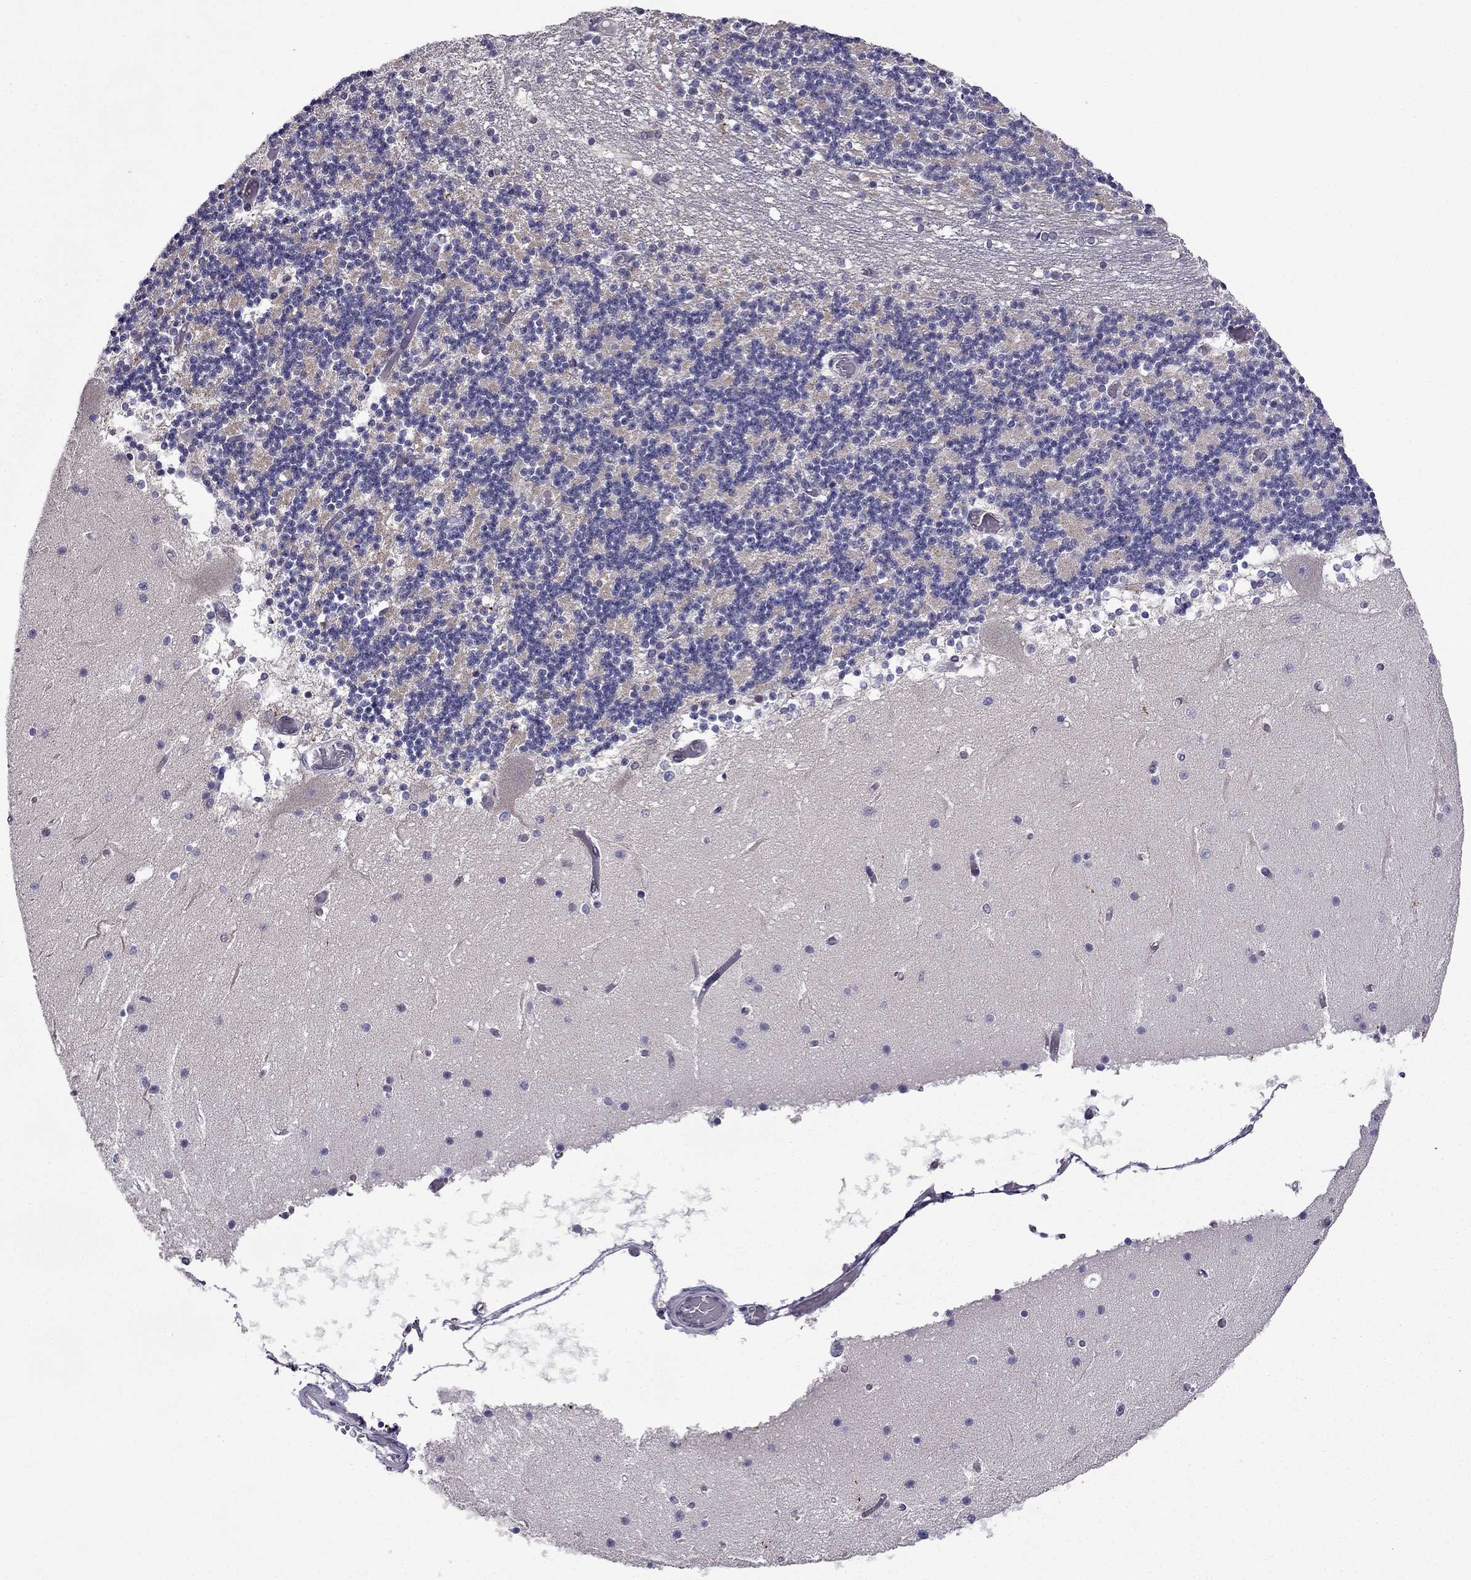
{"staining": {"intensity": "negative", "quantity": "none", "location": "none"}, "tissue": "cerebellum", "cell_type": "Cells in granular layer", "image_type": "normal", "snomed": [{"axis": "morphology", "description": "Normal tissue, NOS"}, {"axis": "topography", "description": "Cerebellum"}], "caption": "Protein analysis of normal cerebellum demonstrates no significant expression in cells in granular layer. The staining was performed using DAB (3,3'-diaminobenzidine) to visualize the protein expression in brown, while the nuclei were stained in blue with hematoxylin (Magnification: 20x).", "gene": "SLC6A2", "patient": {"sex": "female", "age": 28}}